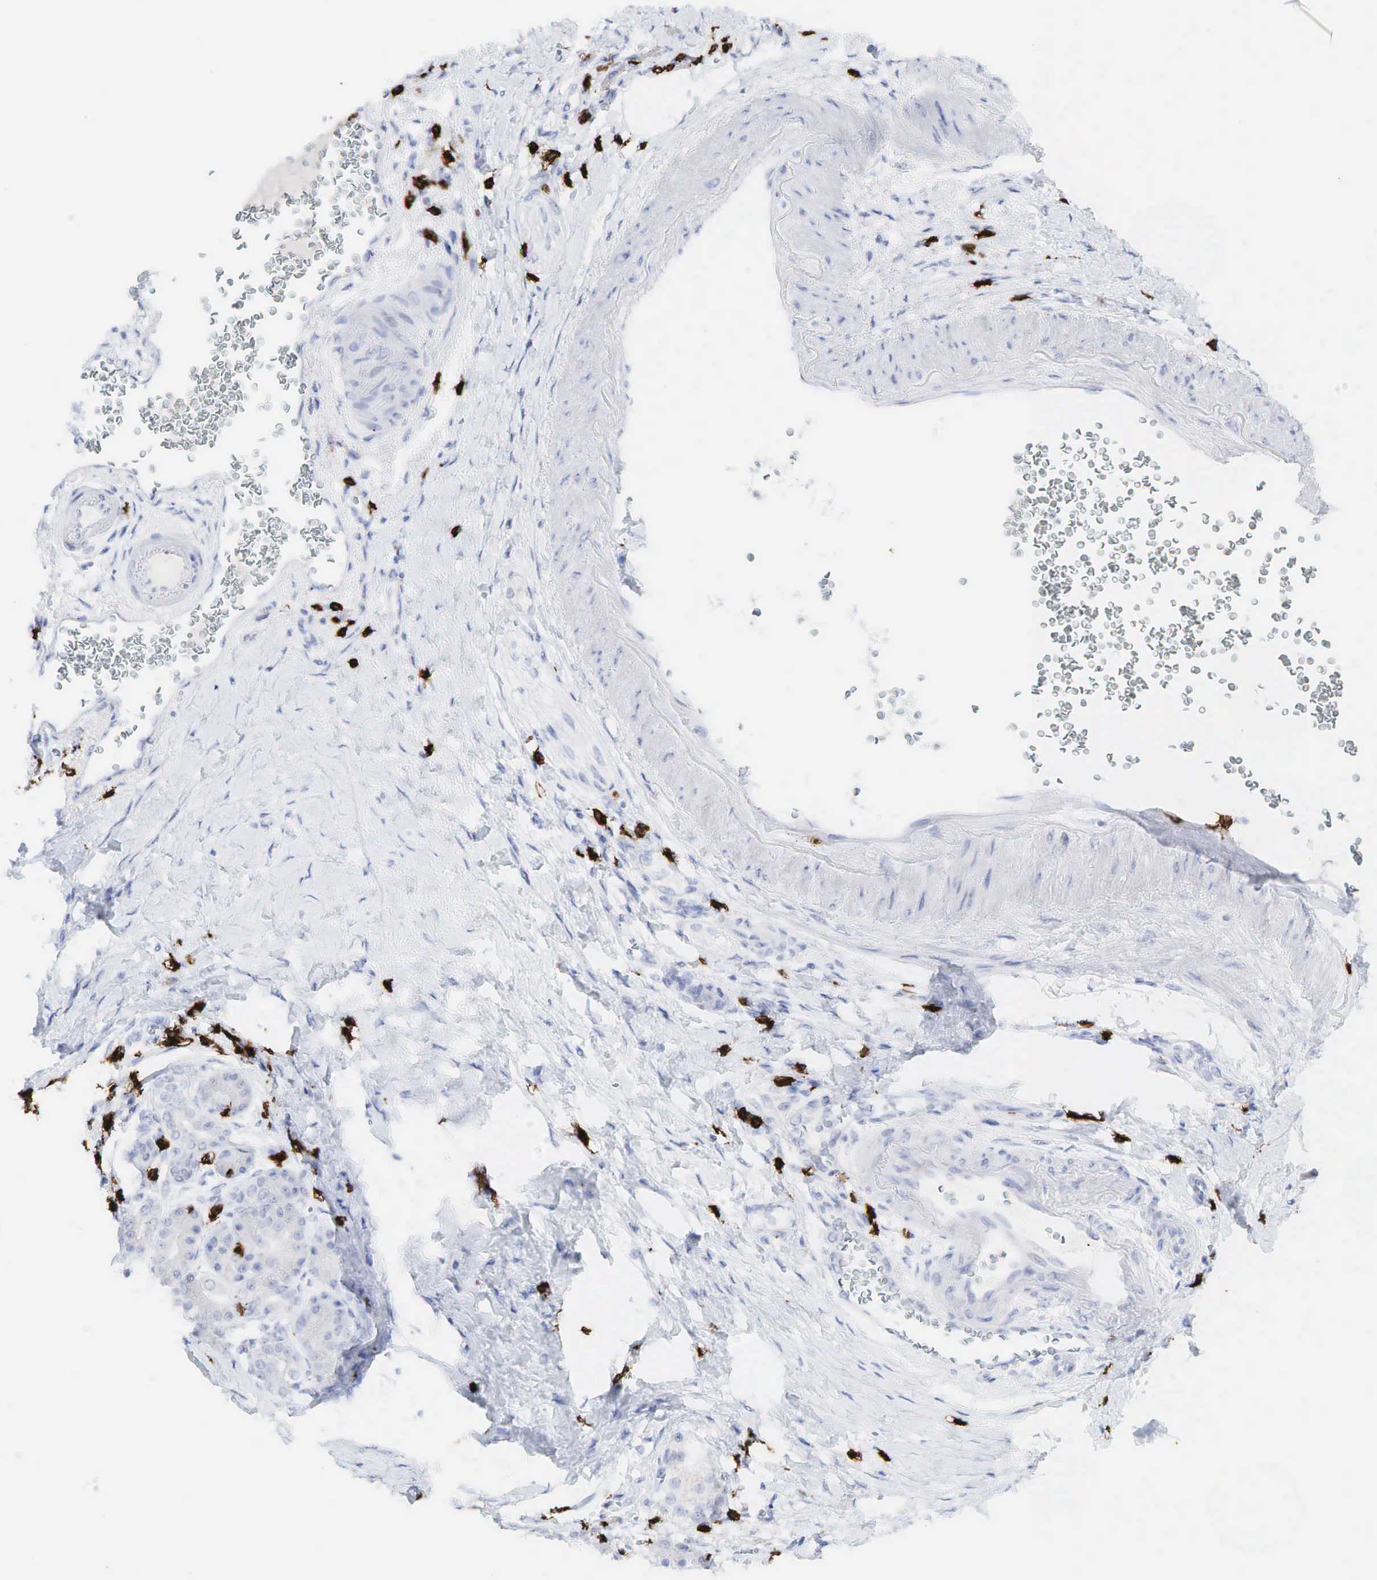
{"staining": {"intensity": "negative", "quantity": "none", "location": "none"}, "tissue": "pancreatic cancer", "cell_type": "Tumor cells", "image_type": "cancer", "snomed": [{"axis": "morphology", "description": "Adenocarcinoma, NOS"}, {"axis": "topography", "description": "Pancreas"}], "caption": "Tumor cells are negative for brown protein staining in pancreatic cancer.", "gene": "CD8A", "patient": {"sex": "female", "age": 66}}